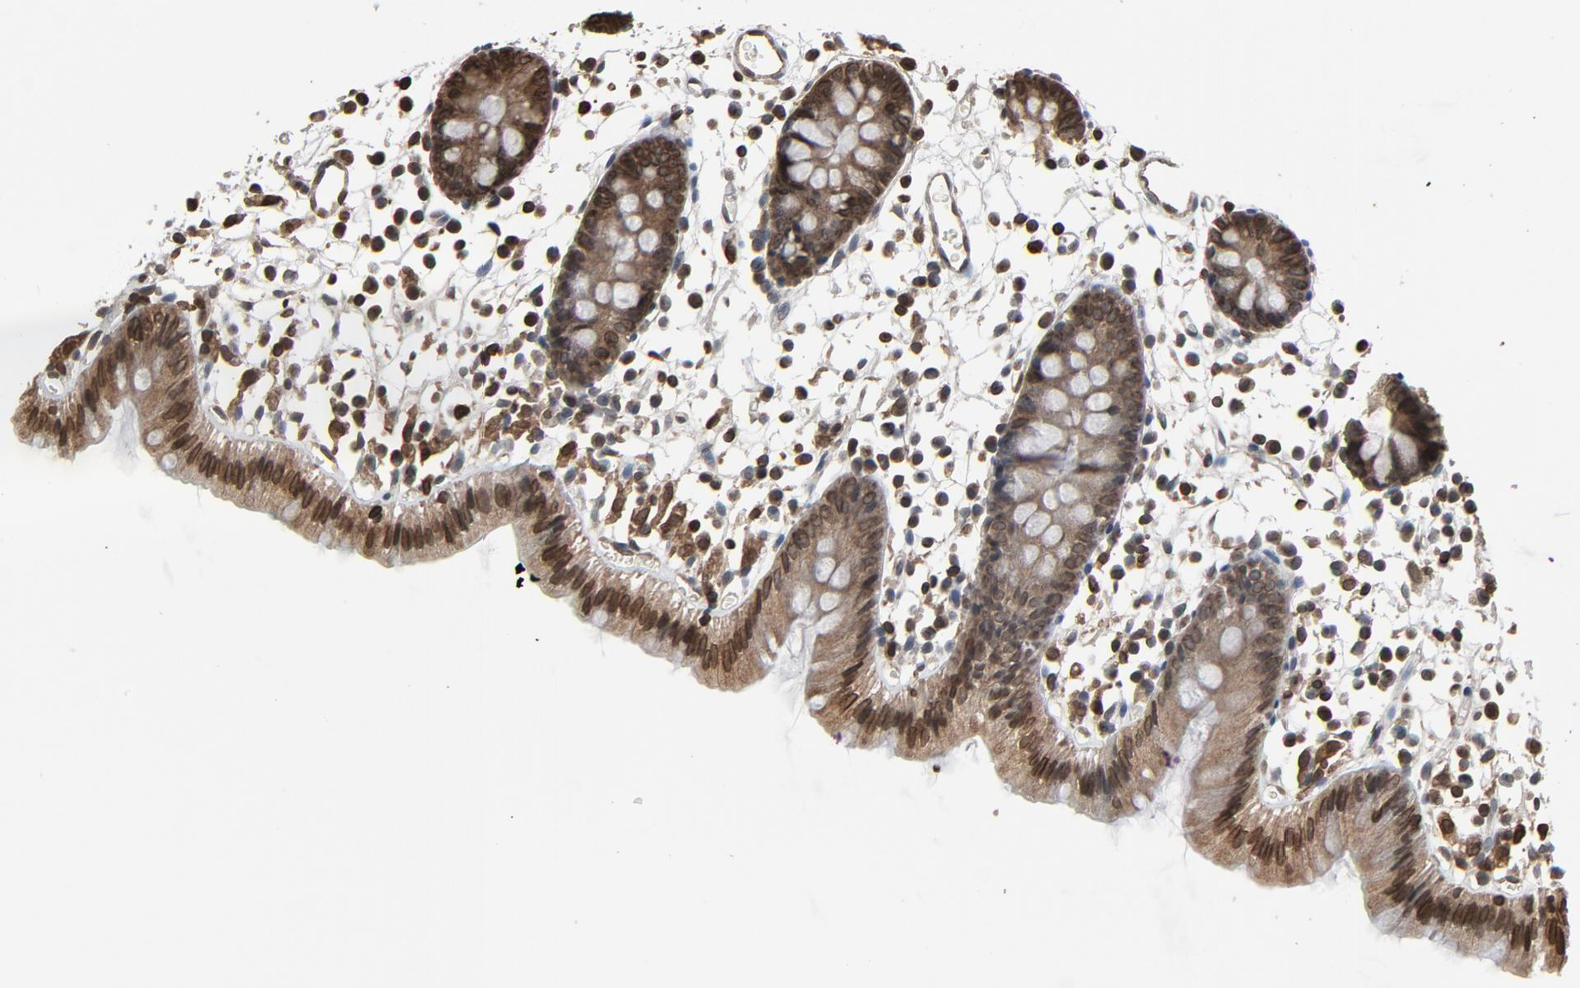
{"staining": {"intensity": "moderate", "quantity": "25%-75%", "location": "cytoplasmic/membranous,nuclear"}, "tissue": "colon", "cell_type": "Glandular cells", "image_type": "normal", "snomed": [{"axis": "morphology", "description": "Normal tissue, NOS"}, {"axis": "topography", "description": "Colon"}], "caption": "A medium amount of moderate cytoplasmic/membranous,nuclear expression is present in approximately 25%-75% of glandular cells in normal colon.", "gene": "UBE2D1", "patient": {"sex": "male", "age": 14}}